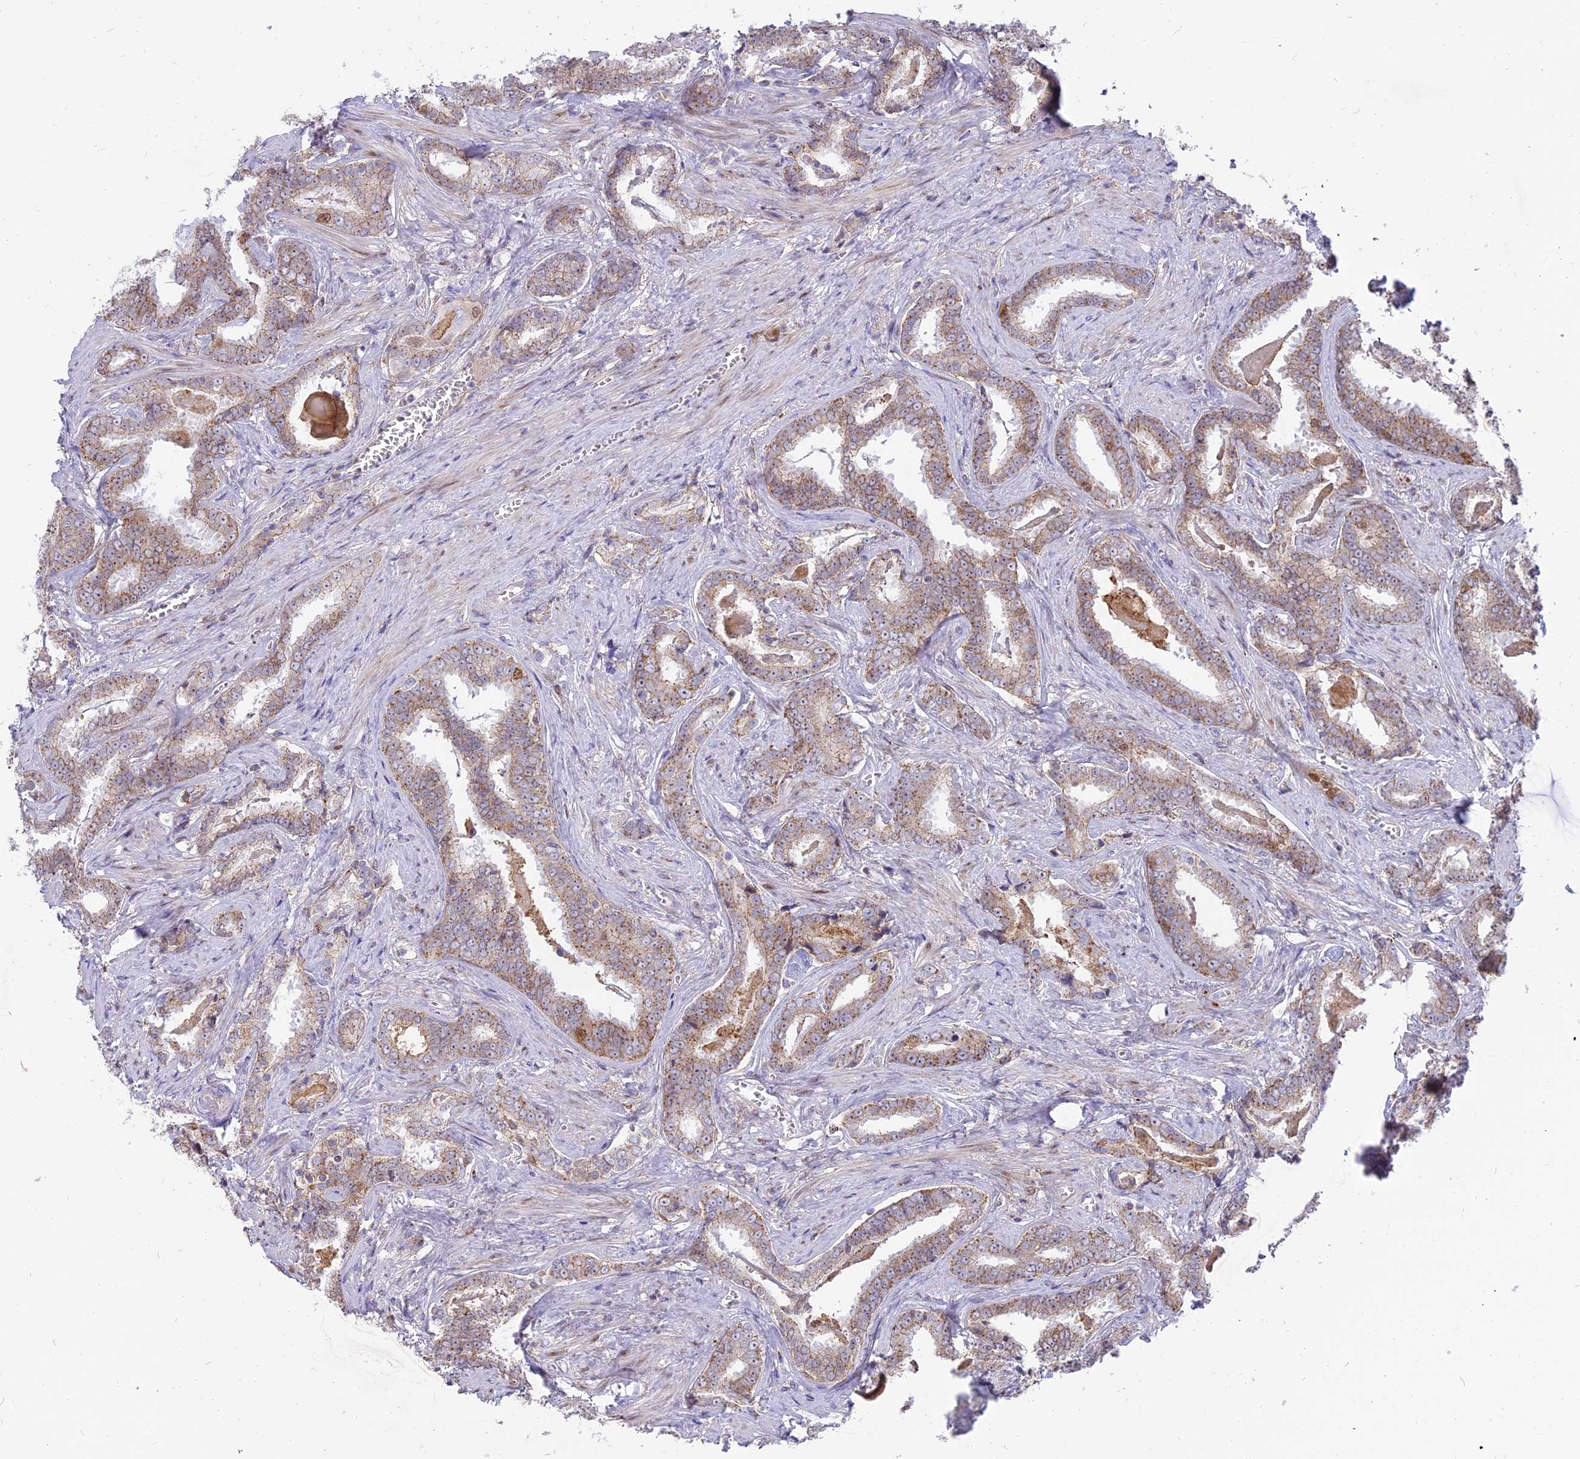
{"staining": {"intensity": "weak", "quantity": "25%-75%", "location": "cytoplasmic/membranous"}, "tissue": "prostate cancer", "cell_type": "Tumor cells", "image_type": "cancer", "snomed": [{"axis": "morphology", "description": "Adenocarcinoma, High grade"}, {"axis": "topography", "description": "Prostate"}], "caption": "An image of human prostate cancer (high-grade adenocarcinoma) stained for a protein shows weak cytoplasmic/membranous brown staining in tumor cells.", "gene": "CENPV", "patient": {"sex": "male", "age": 67}}